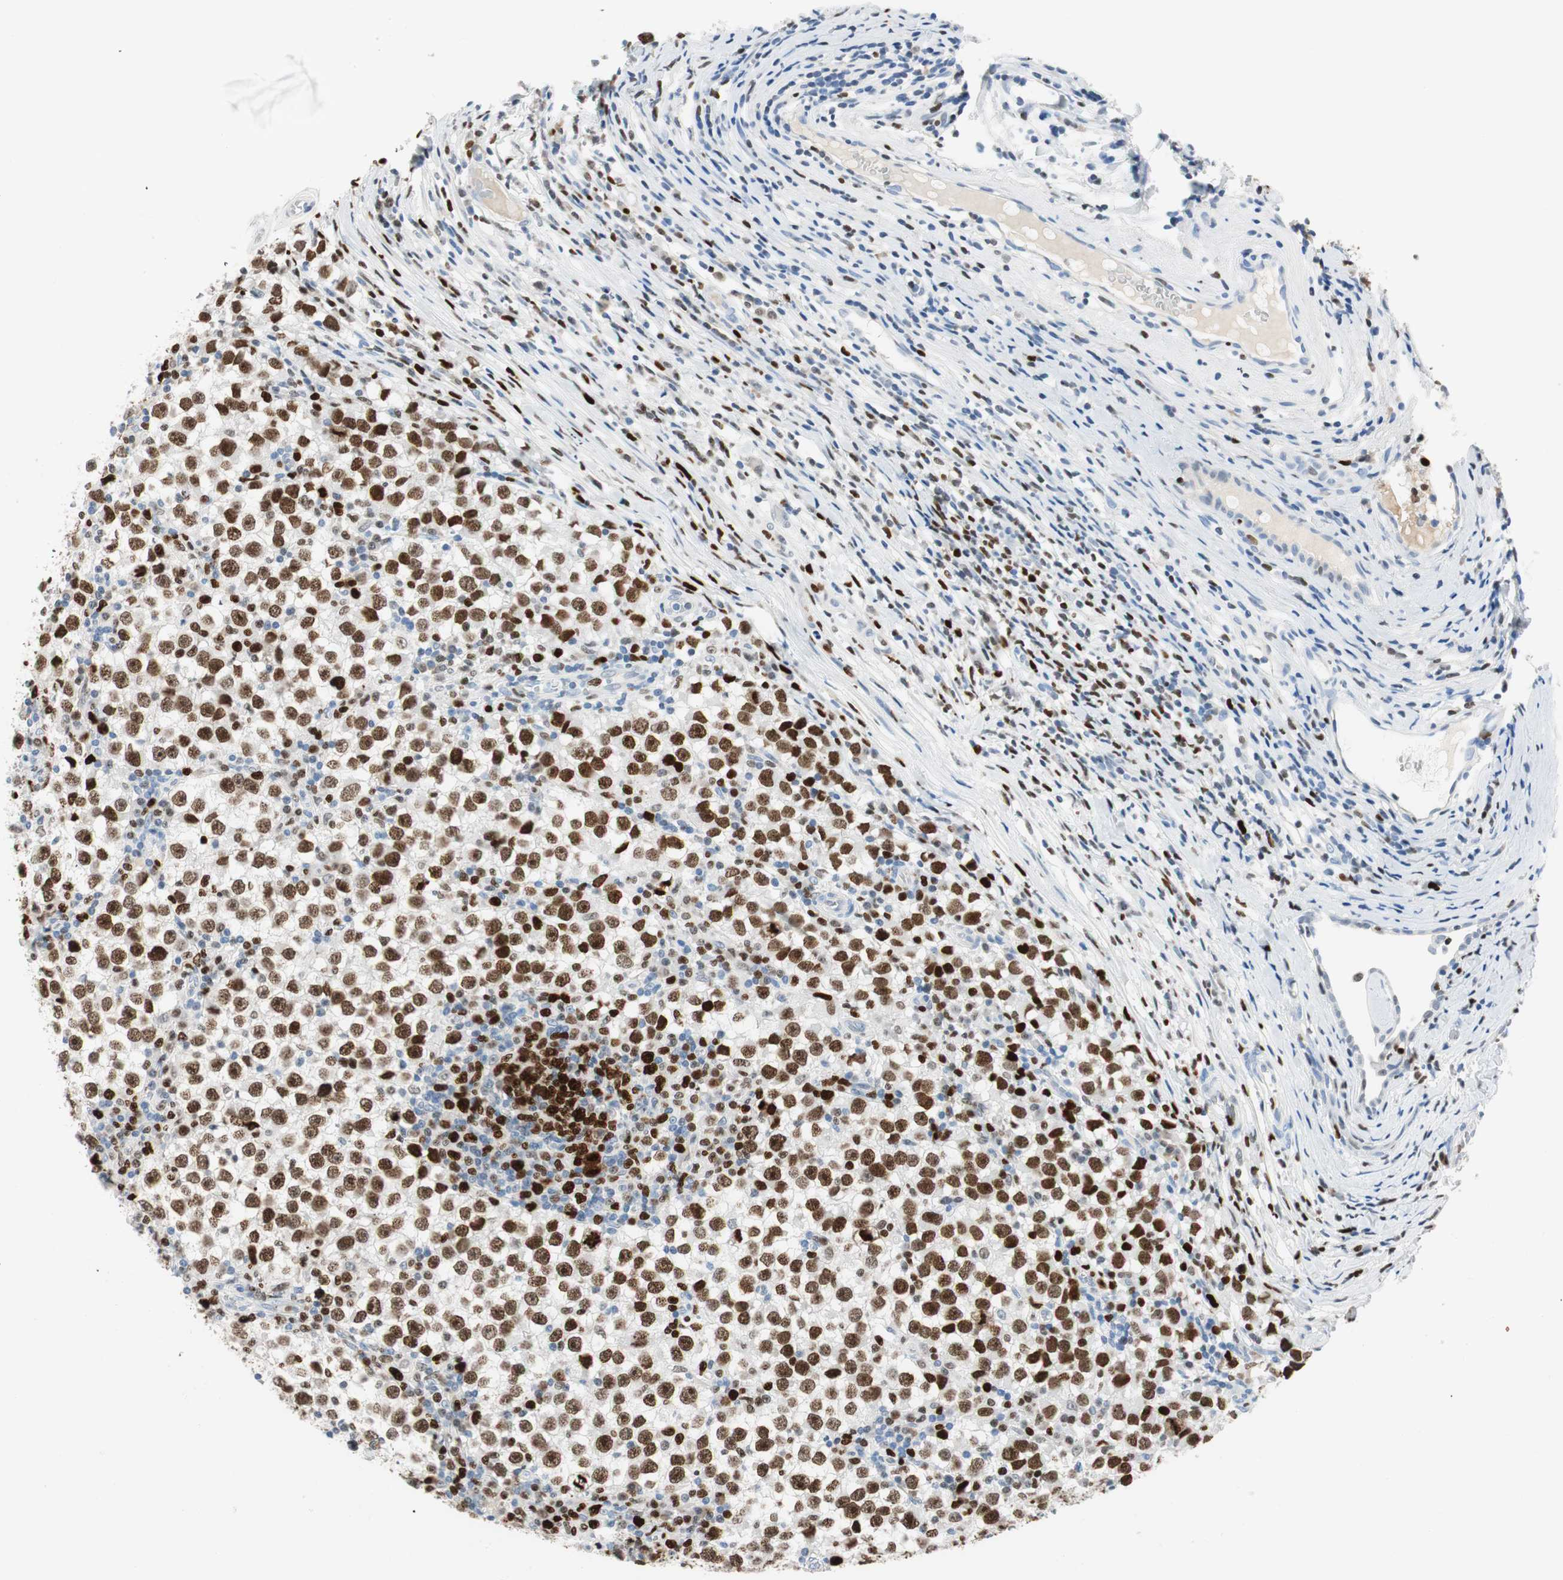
{"staining": {"intensity": "strong", "quantity": ">75%", "location": "nuclear"}, "tissue": "testis cancer", "cell_type": "Tumor cells", "image_type": "cancer", "snomed": [{"axis": "morphology", "description": "Seminoma, NOS"}, {"axis": "topography", "description": "Testis"}], "caption": "Immunohistochemical staining of human testis seminoma displays high levels of strong nuclear protein positivity in approximately >75% of tumor cells.", "gene": "EZH2", "patient": {"sex": "male", "age": 65}}